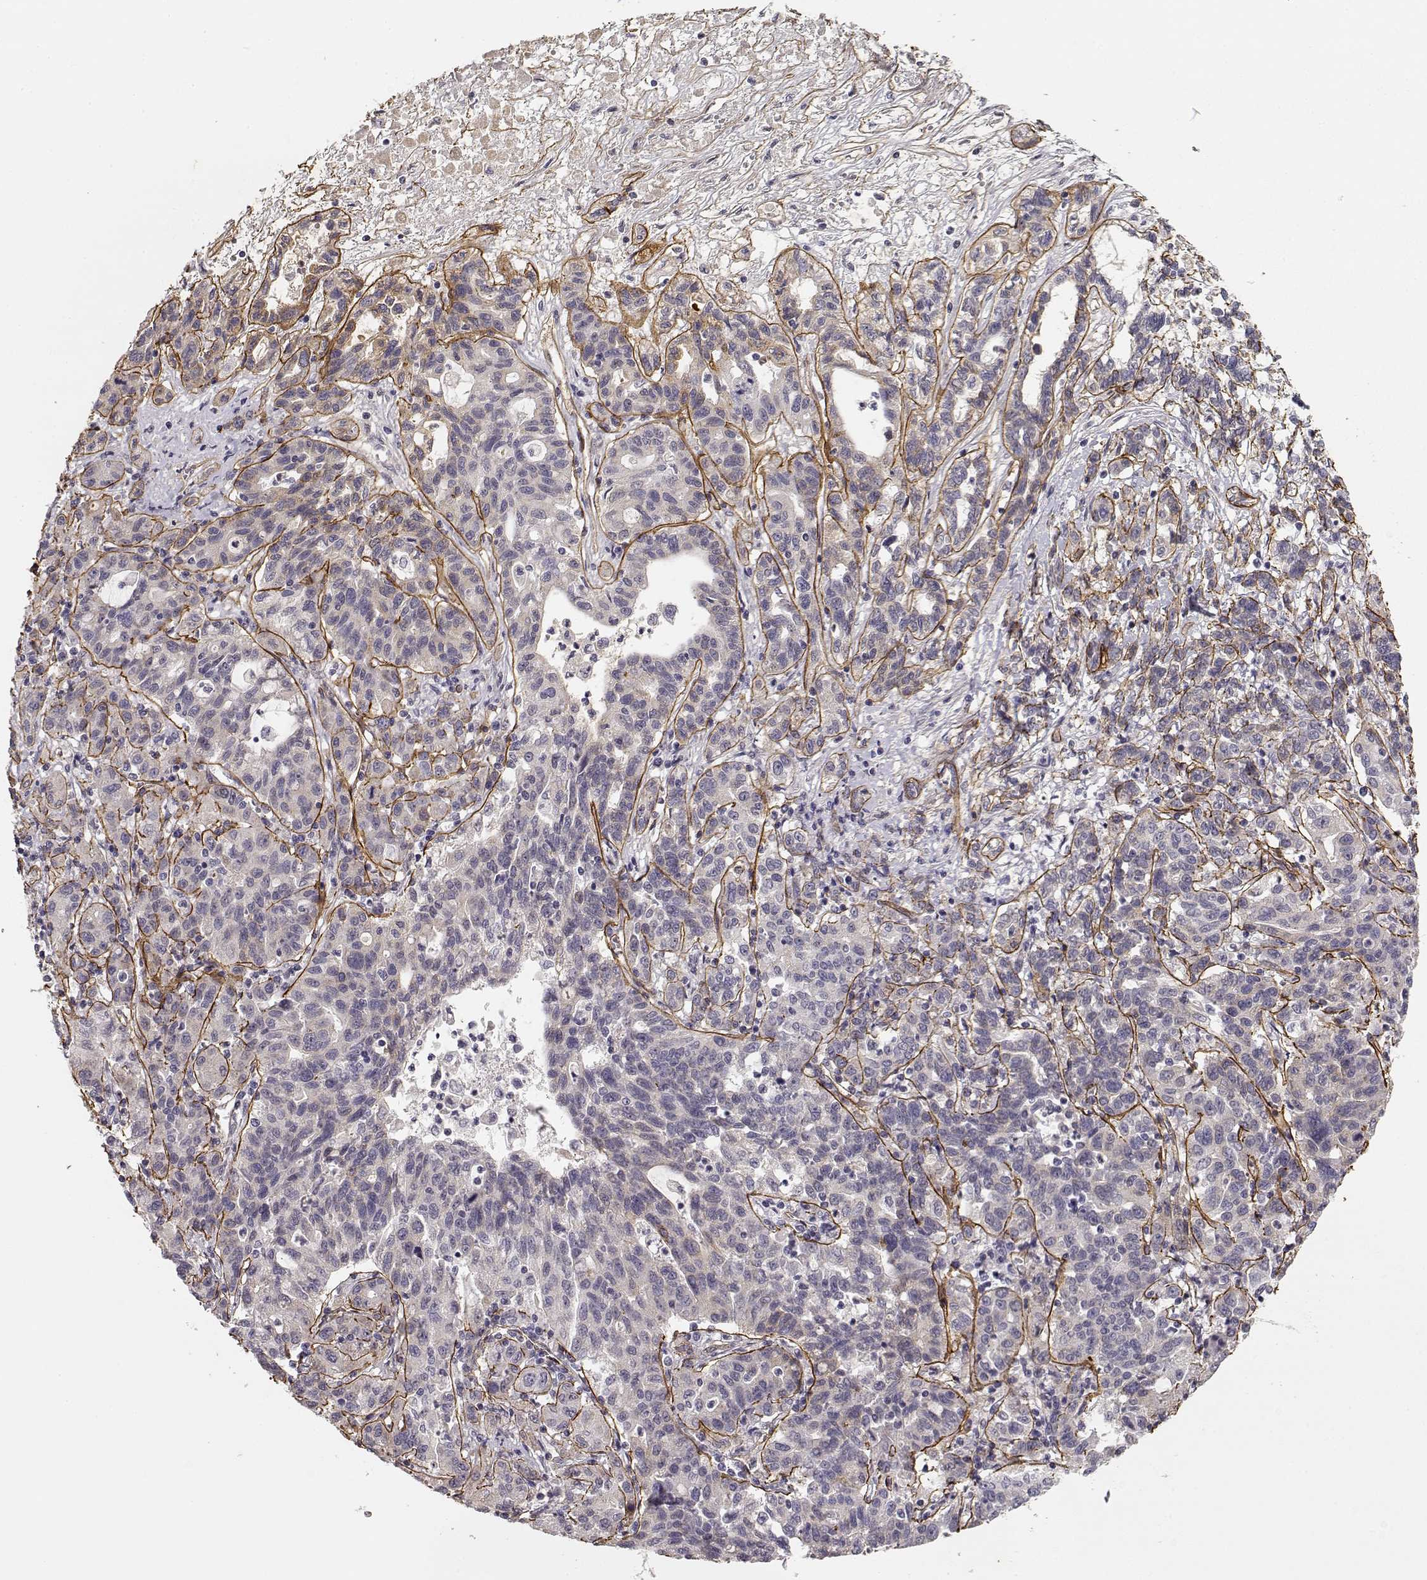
{"staining": {"intensity": "negative", "quantity": "none", "location": "none"}, "tissue": "liver cancer", "cell_type": "Tumor cells", "image_type": "cancer", "snomed": [{"axis": "morphology", "description": "Adenocarcinoma, NOS"}, {"axis": "morphology", "description": "Cholangiocarcinoma"}, {"axis": "topography", "description": "Liver"}], "caption": "Tumor cells show no significant protein staining in liver cancer (adenocarcinoma).", "gene": "LAMA5", "patient": {"sex": "male", "age": 64}}